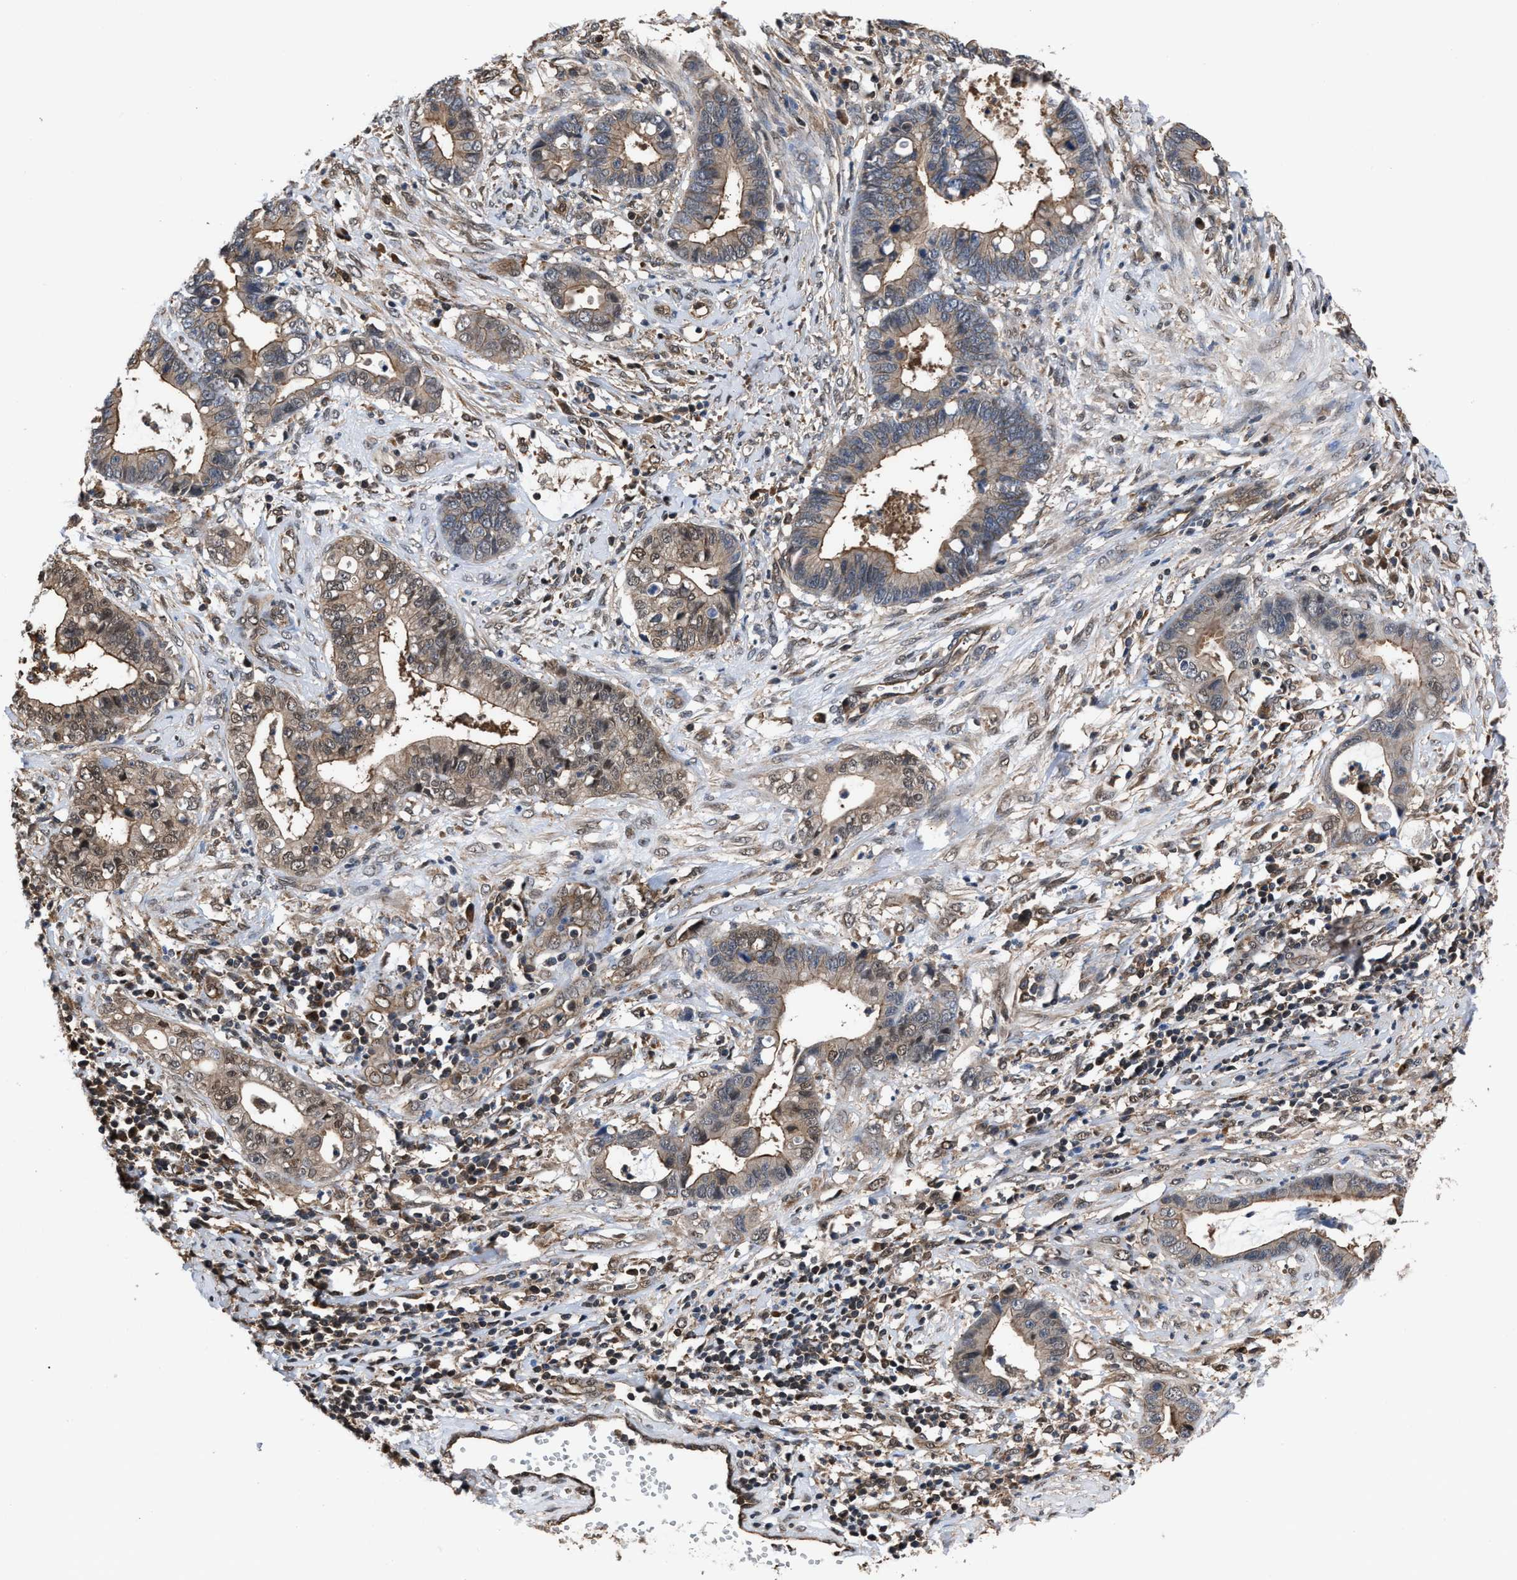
{"staining": {"intensity": "weak", "quantity": ">75%", "location": "cytoplasmic/membranous,nuclear"}, "tissue": "cervical cancer", "cell_type": "Tumor cells", "image_type": "cancer", "snomed": [{"axis": "morphology", "description": "Adenocarcinoma, NOS"}, {"axis": "topography", "description": "Cervix"}], "caption": "Immunohistochemistry (IHC) photomicrograph of neoplastic tissue: cervical adenocarcinoma stained using IHC reveals low levels of weak protein expression localized specifically in the cytoplasmic/membranous and nuclear of tumor cells, appearing as a cytoplasmic/membranous and nuclear brown color.", "gene": "SCAI", "patient": {"sex": "female", "age": 44}}